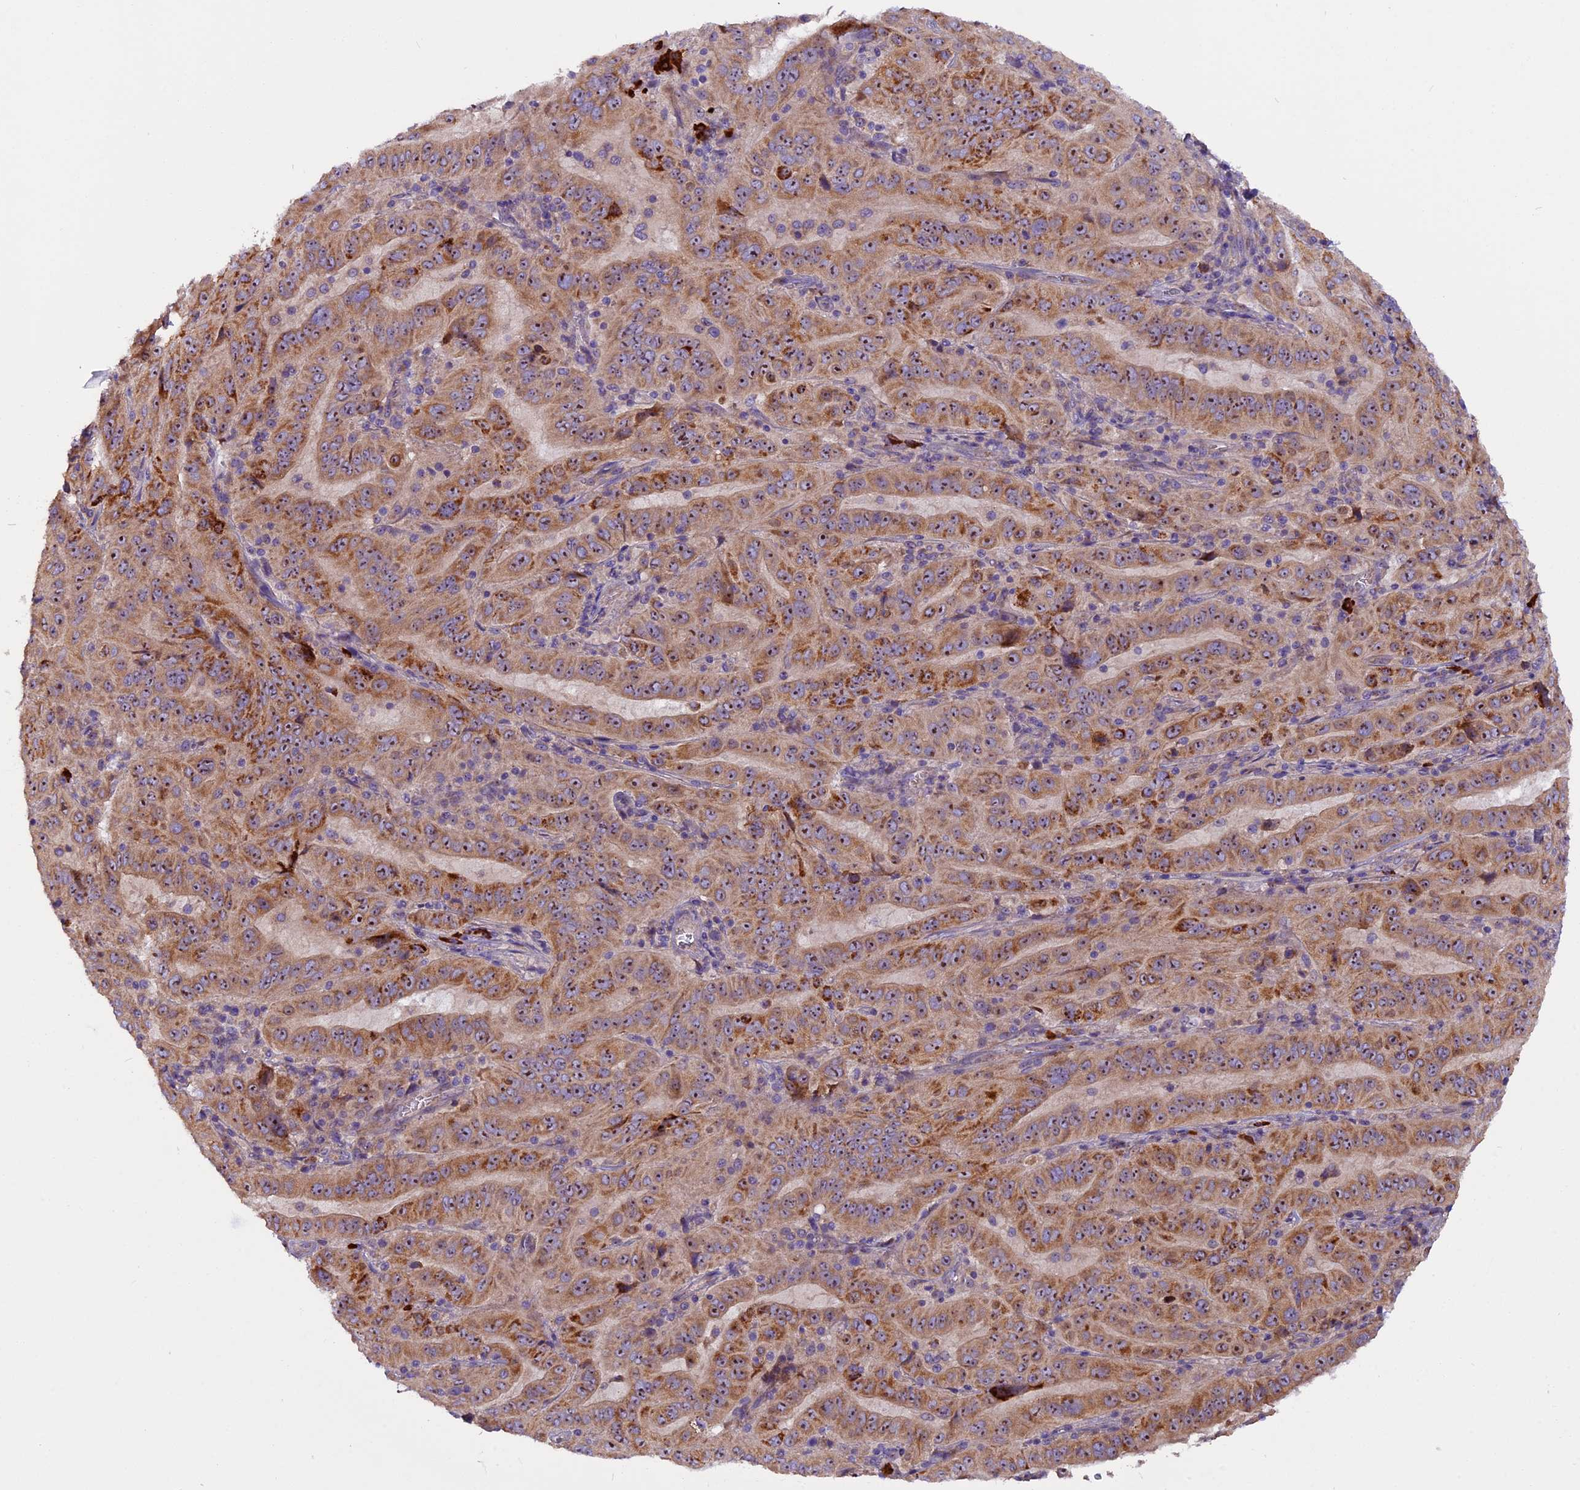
{"staining": {"intensity": "moderate", "quantity": ">75%", "location": "cytoplasmic/membranous,nuclear"}, "tissue": "pancreatic cancer", "cell_type": "Tumor cells", "image_type": "cancer", "snomed": [{"axis": "morphology", "description": "Adenocarcinoma, NOS"}, {"axis": "topography", "description": "Pancreas"}], "caption": "Brown immunohistochemical staining in adenocarcinoma (pancreatic) reveals moderate cytoplasmic/membranous and nuclear positivity in approximately >75% of tumor cells. (DAB (3,3'-diaminobenzidine) = brown stain, brightfield microscopy at high magnification).", "gene": "FRY", "patient": {"sex": "male", "age": 63}}